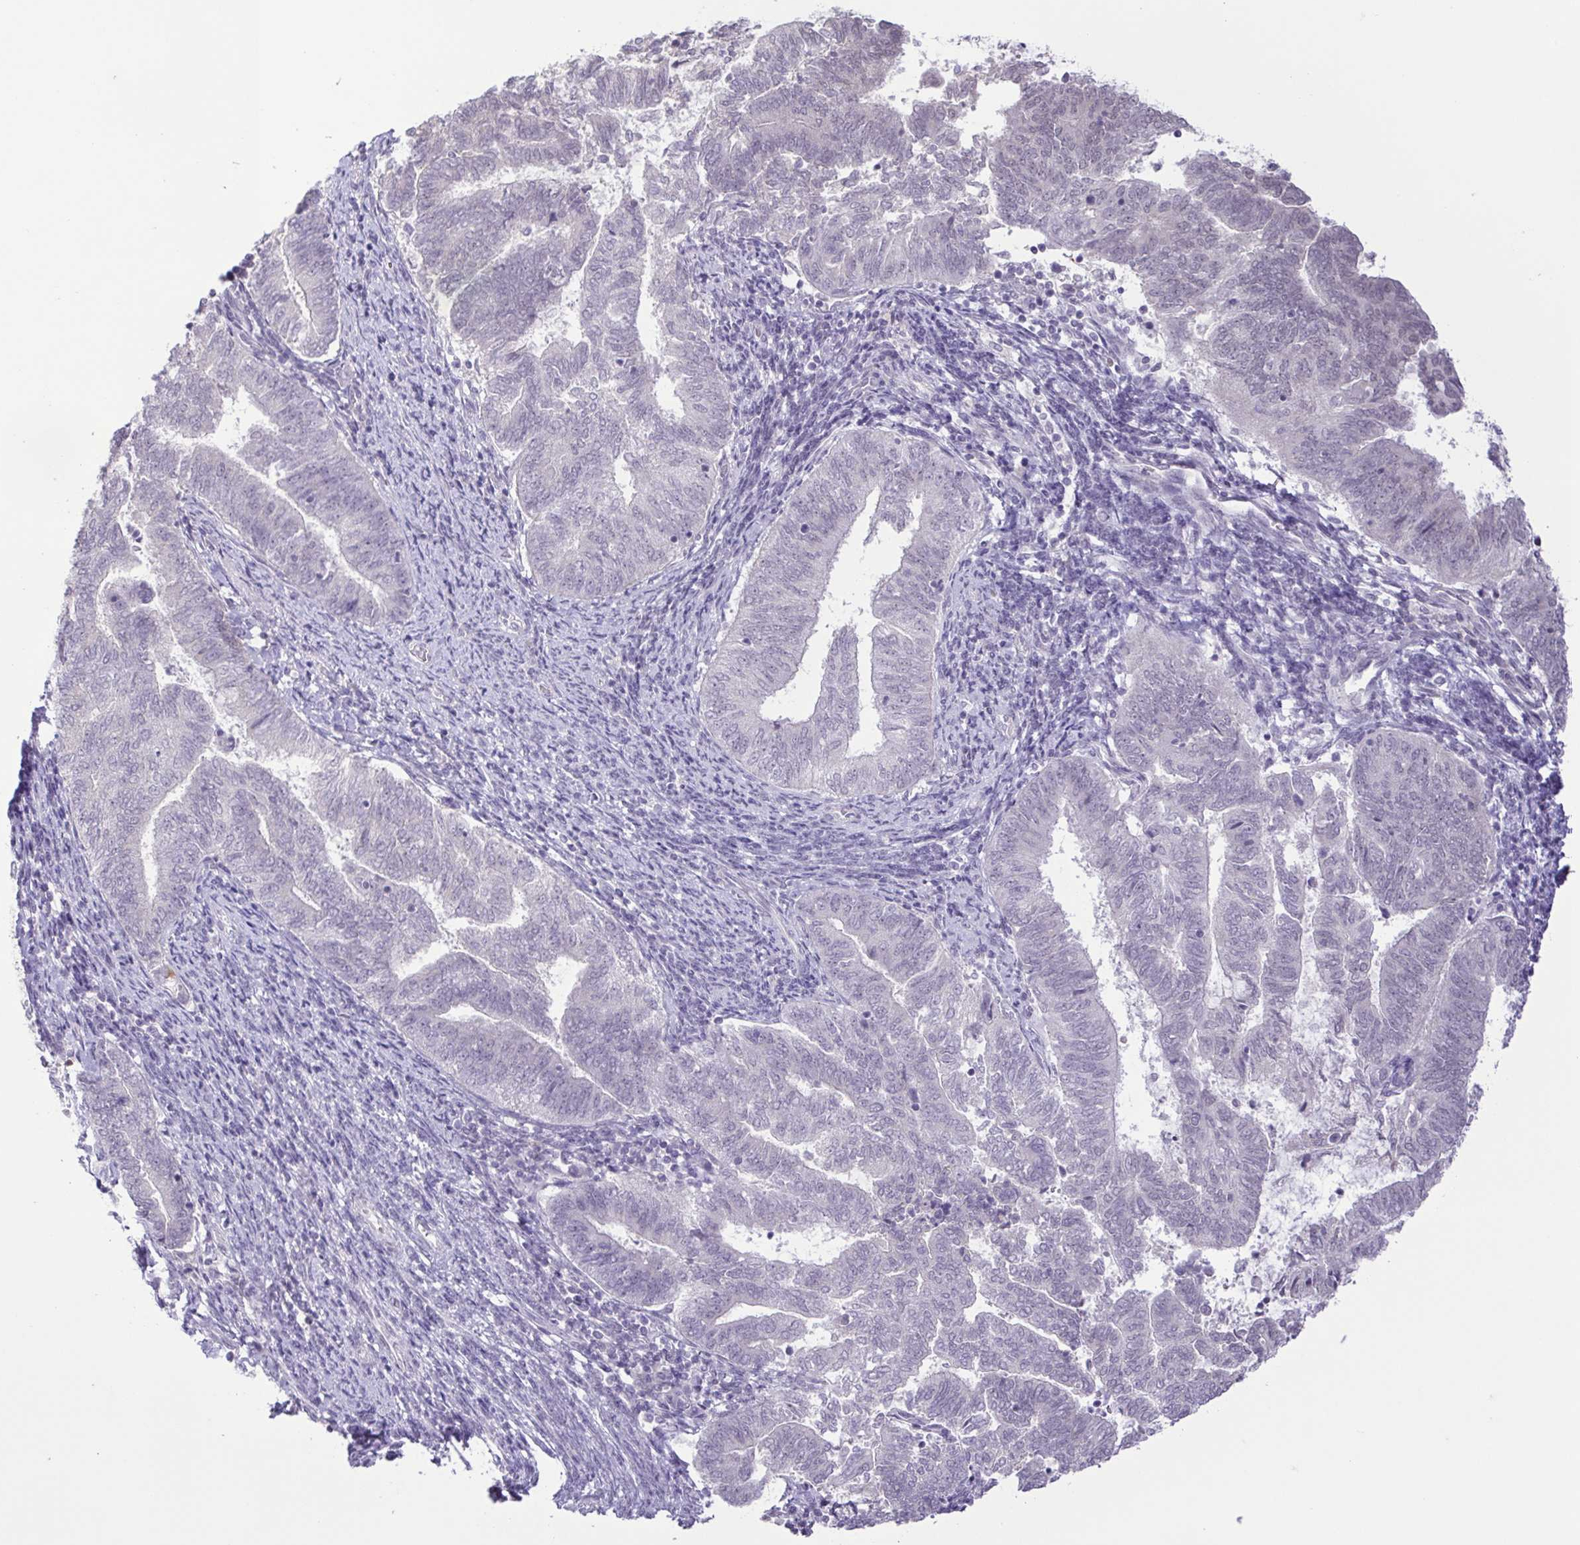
{"staining": {"intensity": "negative", "quantity": "none", "location": "none"}, "tissue": "endometrial cancer", "cell_type": "Tumor cells", "image_type": "cancer", "snomed": [{"axis": "morphology", "description": "Adenocarcinoma, NOS"}, {"axis": "topography", "description": "Endometrium"}], "caption": "Tumor cells are negative for protein expression in human adenocarcinoma (endometrial).", "gene": "IL1RN", "patient": {"sex": "female", "age": 65}}